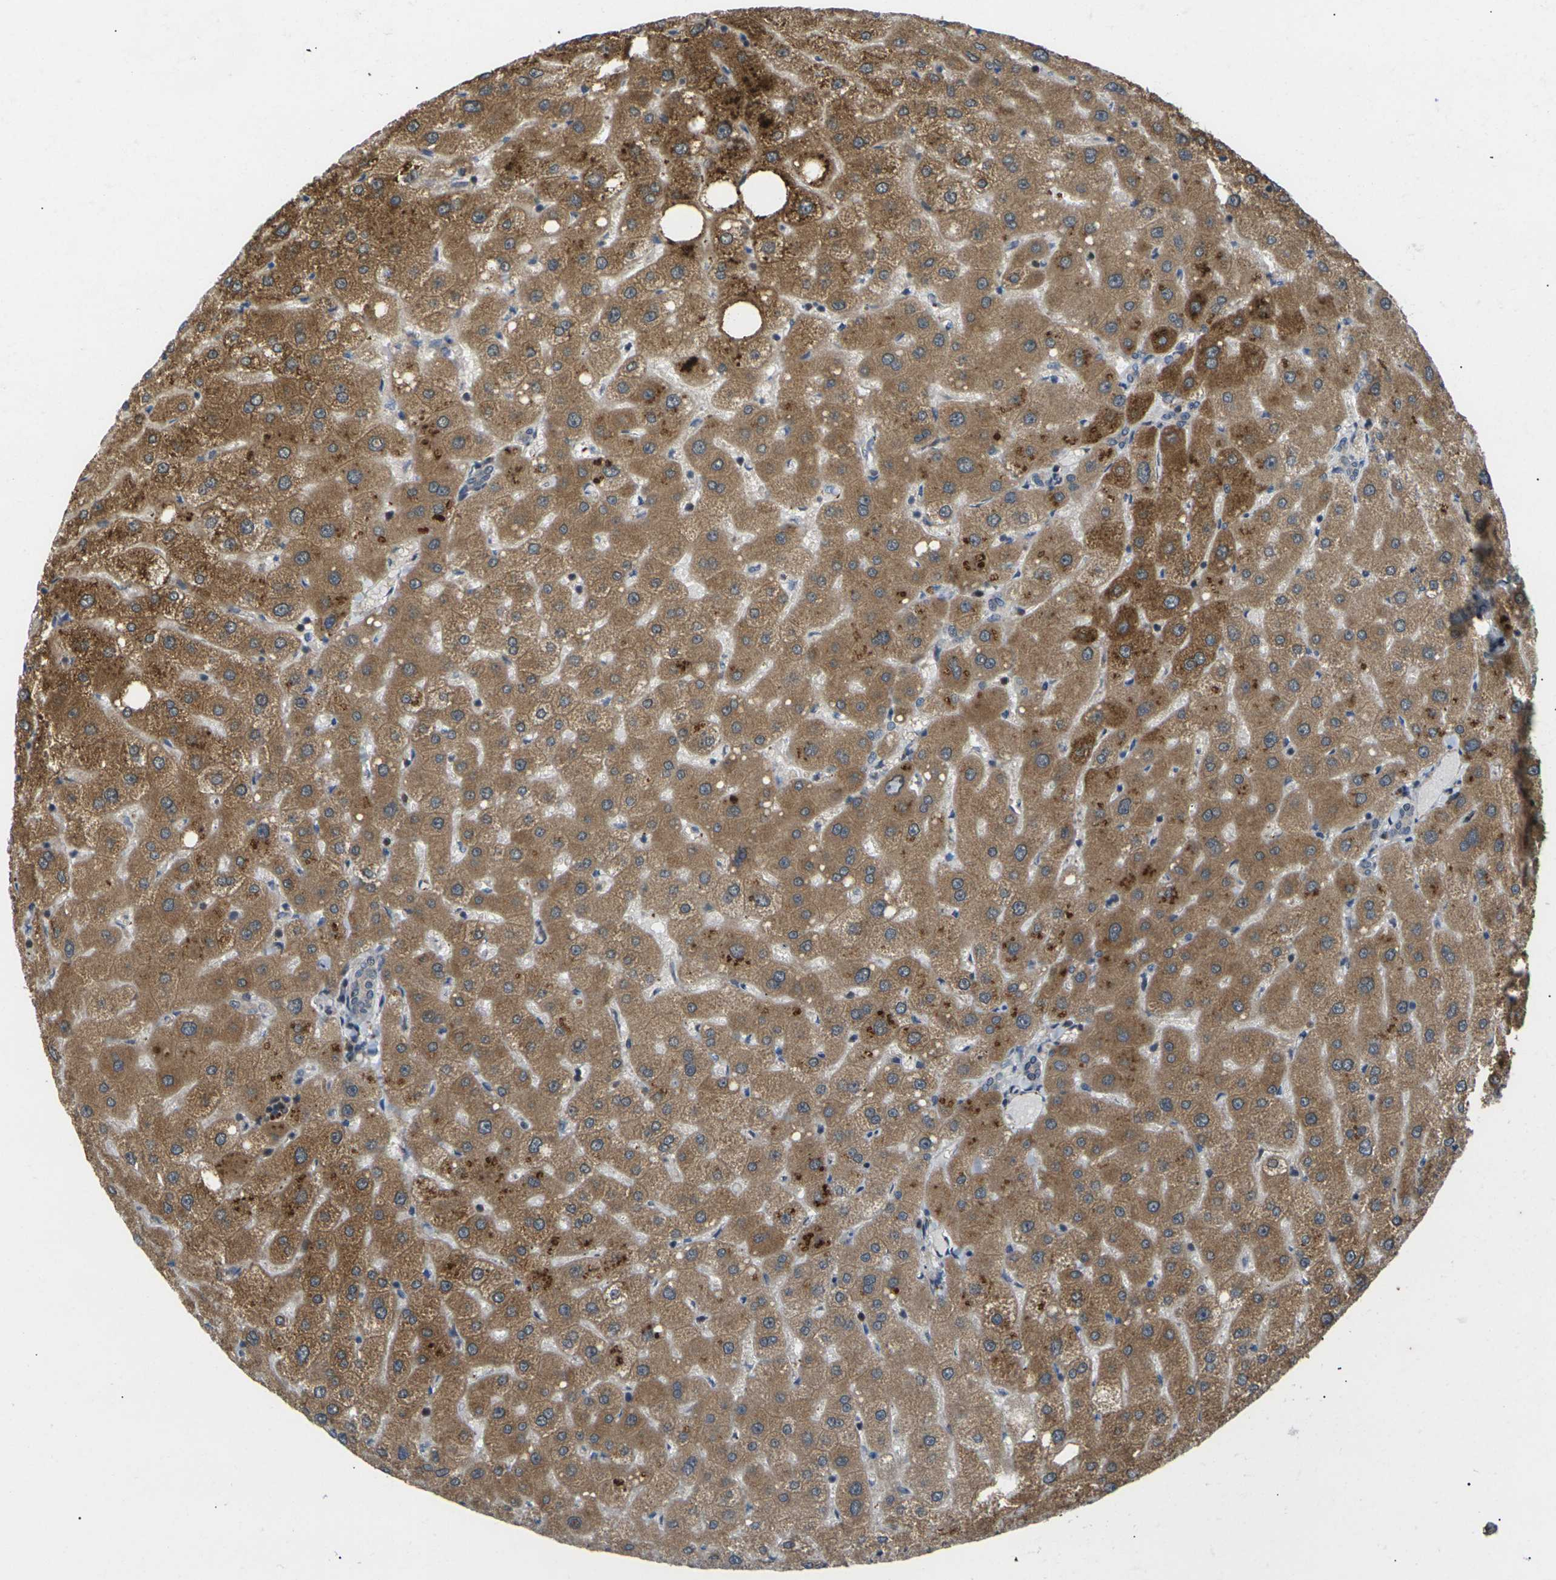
{"staining": {"intensity": "weak", "quantity": "25%-75%", "location": "cytoplasmic/membranous"}, "tissue": "liver", "cell_type": "Cholangiocytes", "image_type": "normal", "snomed": [{"axis": "morphology", "description": "Normal tissue, NOS"}, {"axis": "topography", "description": "Liver"}], "caption": "A histopathology image of human liver stained for a protein displays weak cytoplasmic/membranous brown staining in cholangiocytes. The protein is shown in brown color, while the nuclei are stained blue.", "gene": "RPS6KA3", "patient": {"sex": "male", "age": 73}}